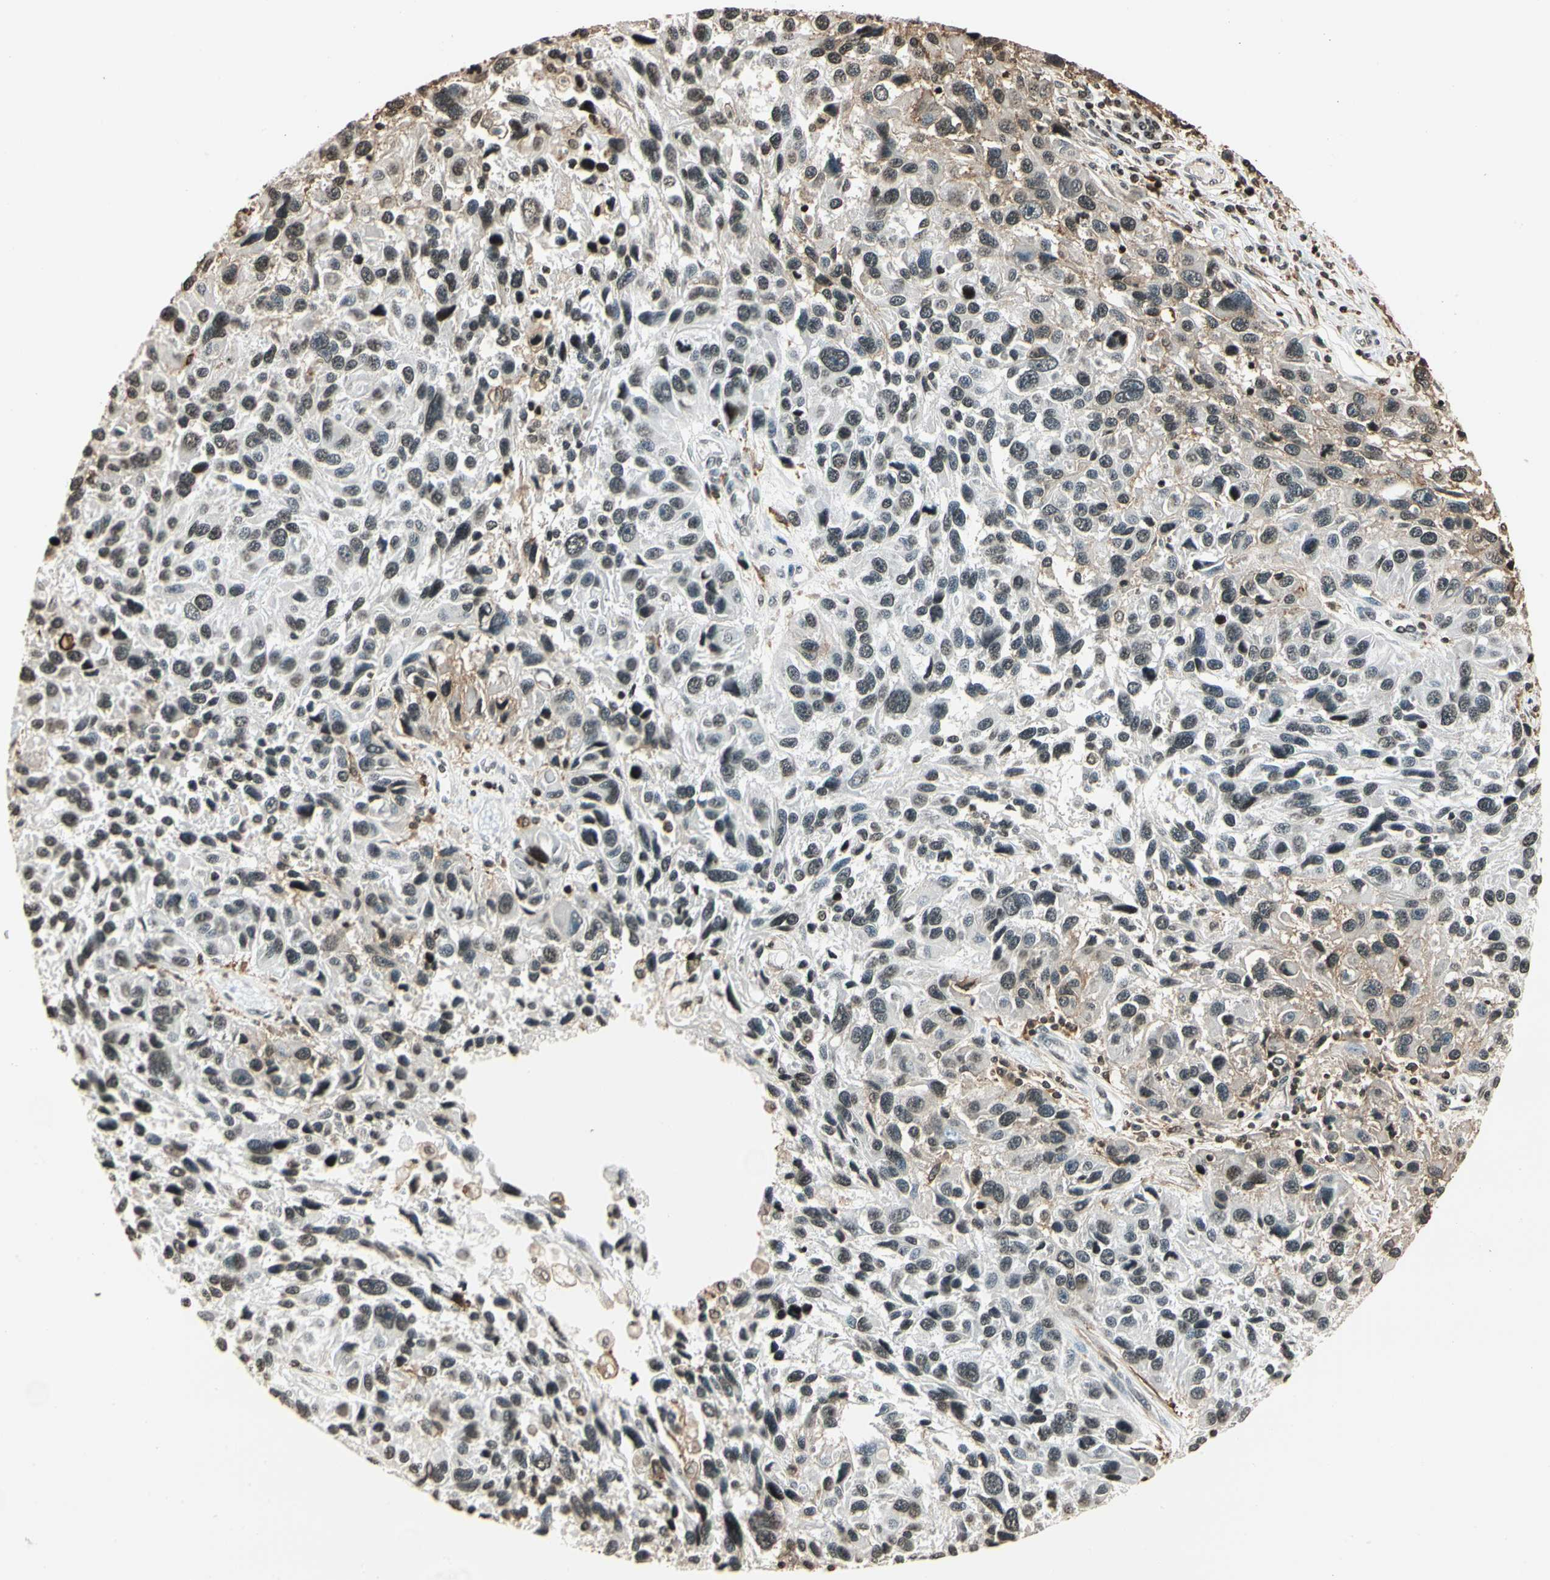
{"staining": {"intensity": "weak", "quantity": "25%-75%", "location": "nuclear"}, "tissue": "melanoma", "cell_type": "Tumor cells", "image_type": "cancer", "snomed": [{"axis": "morphology", "description": "Malignant melanoma, NOS"}, {"axis": "topography", "description": "Skin"}], "caption": "Immunohistochemical staining of melanoma reveals low levels of weak nuclear protein positivity in approximately 25%-75% of tumor cells.", "gene": "FER", "patient": {"sex": "male", "age": 53}}